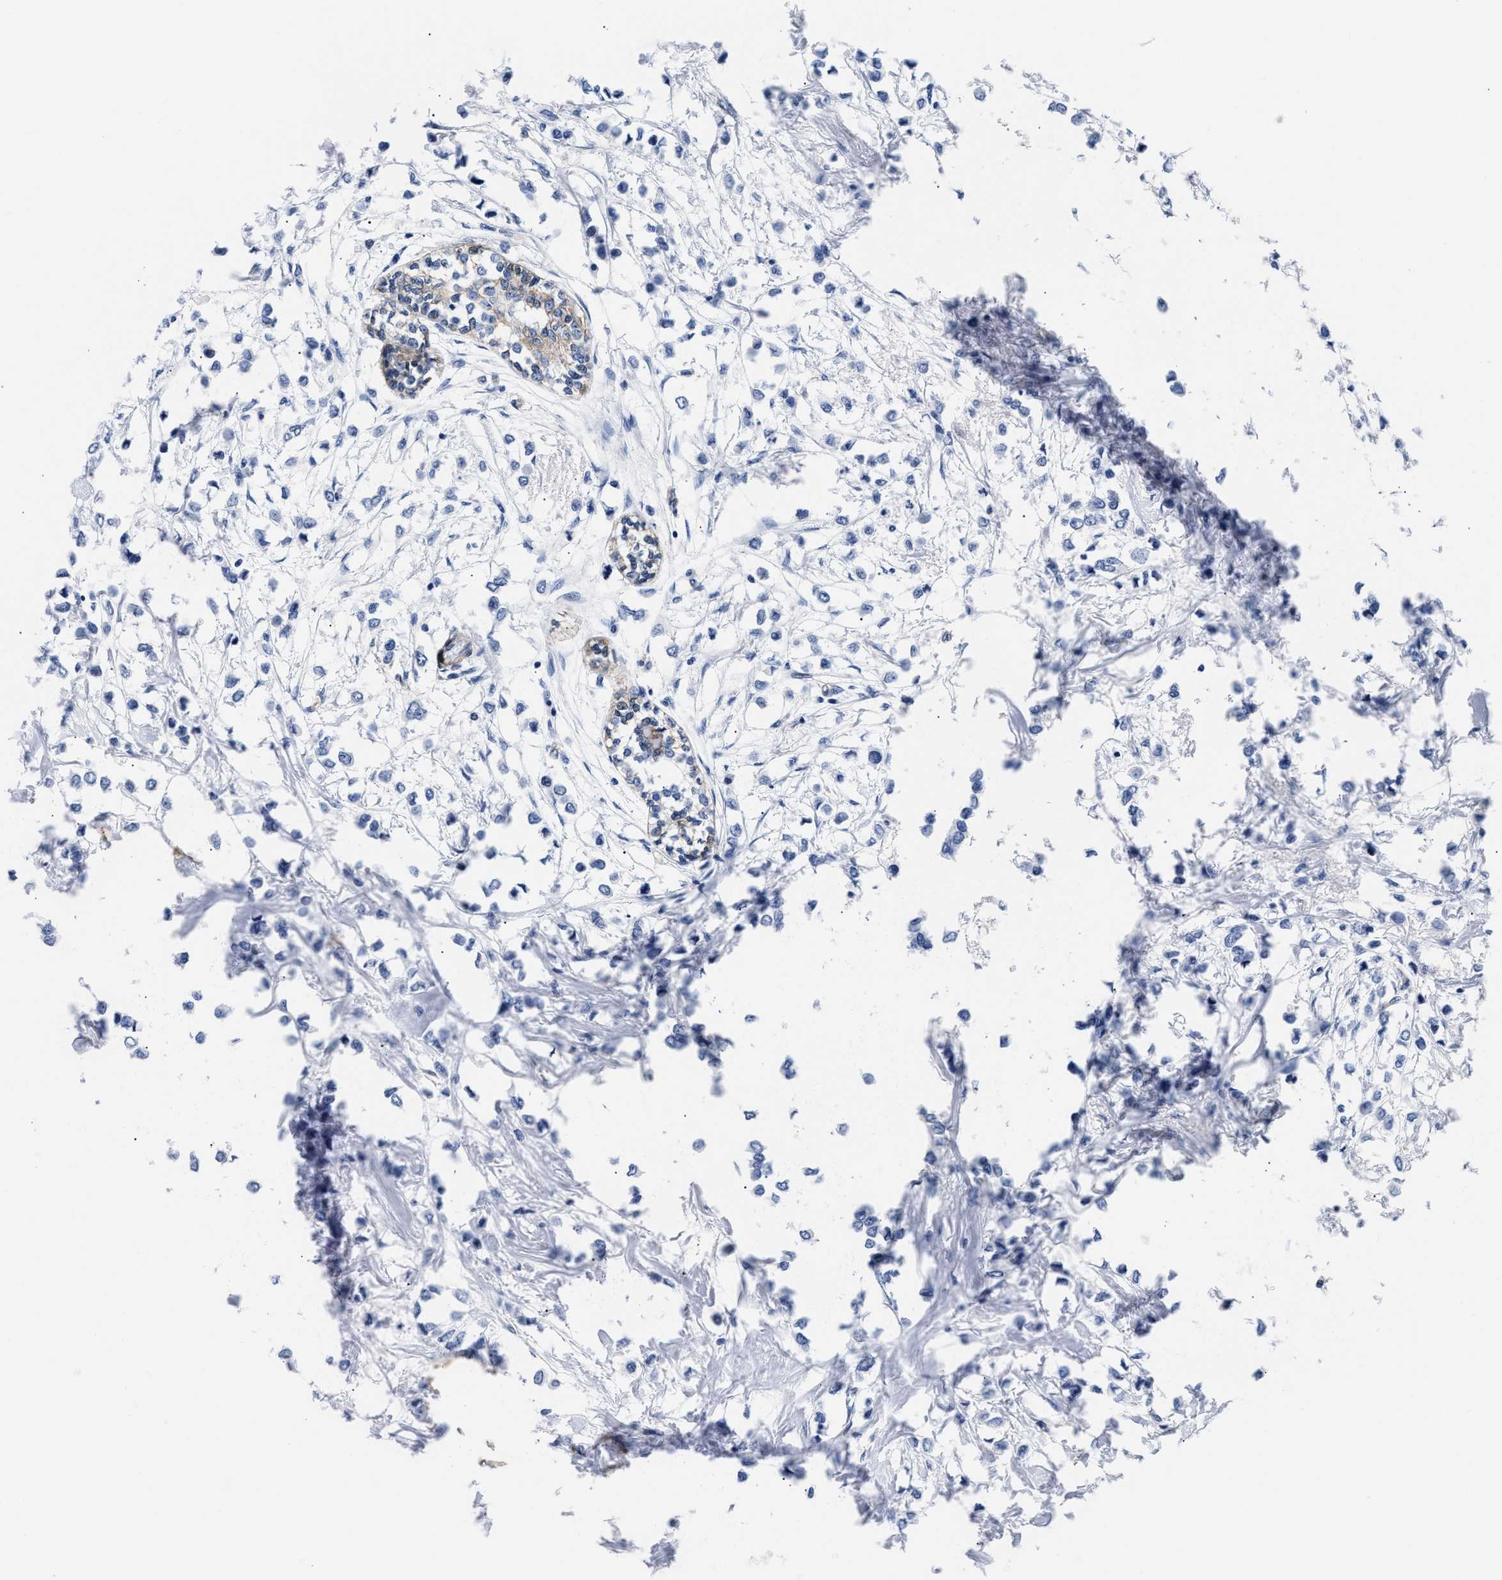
{"staining": {"intensity": "negative", "quantity": "none", "location": "none"}, "tissue": "breast cancer", "cell_type": "Tumor cells", "image_type": "cancer", "snomed": [{"axis": "morphology", "description": "Lobular carcinoma"}, {"axis": "topography", "description": "Breast"}], "caption": "The image displays no staining of tumor cells in breast cancer (lobular carcinoma). (Stains: DAB (3,3'-diaminobenzidine) immunohistochemistry with hematoxylin counter stain, Microscopy: brightfield microscopy at high magnification).", "gene": "TRIM29", "patient": {"sex": "female", "age": 51}}